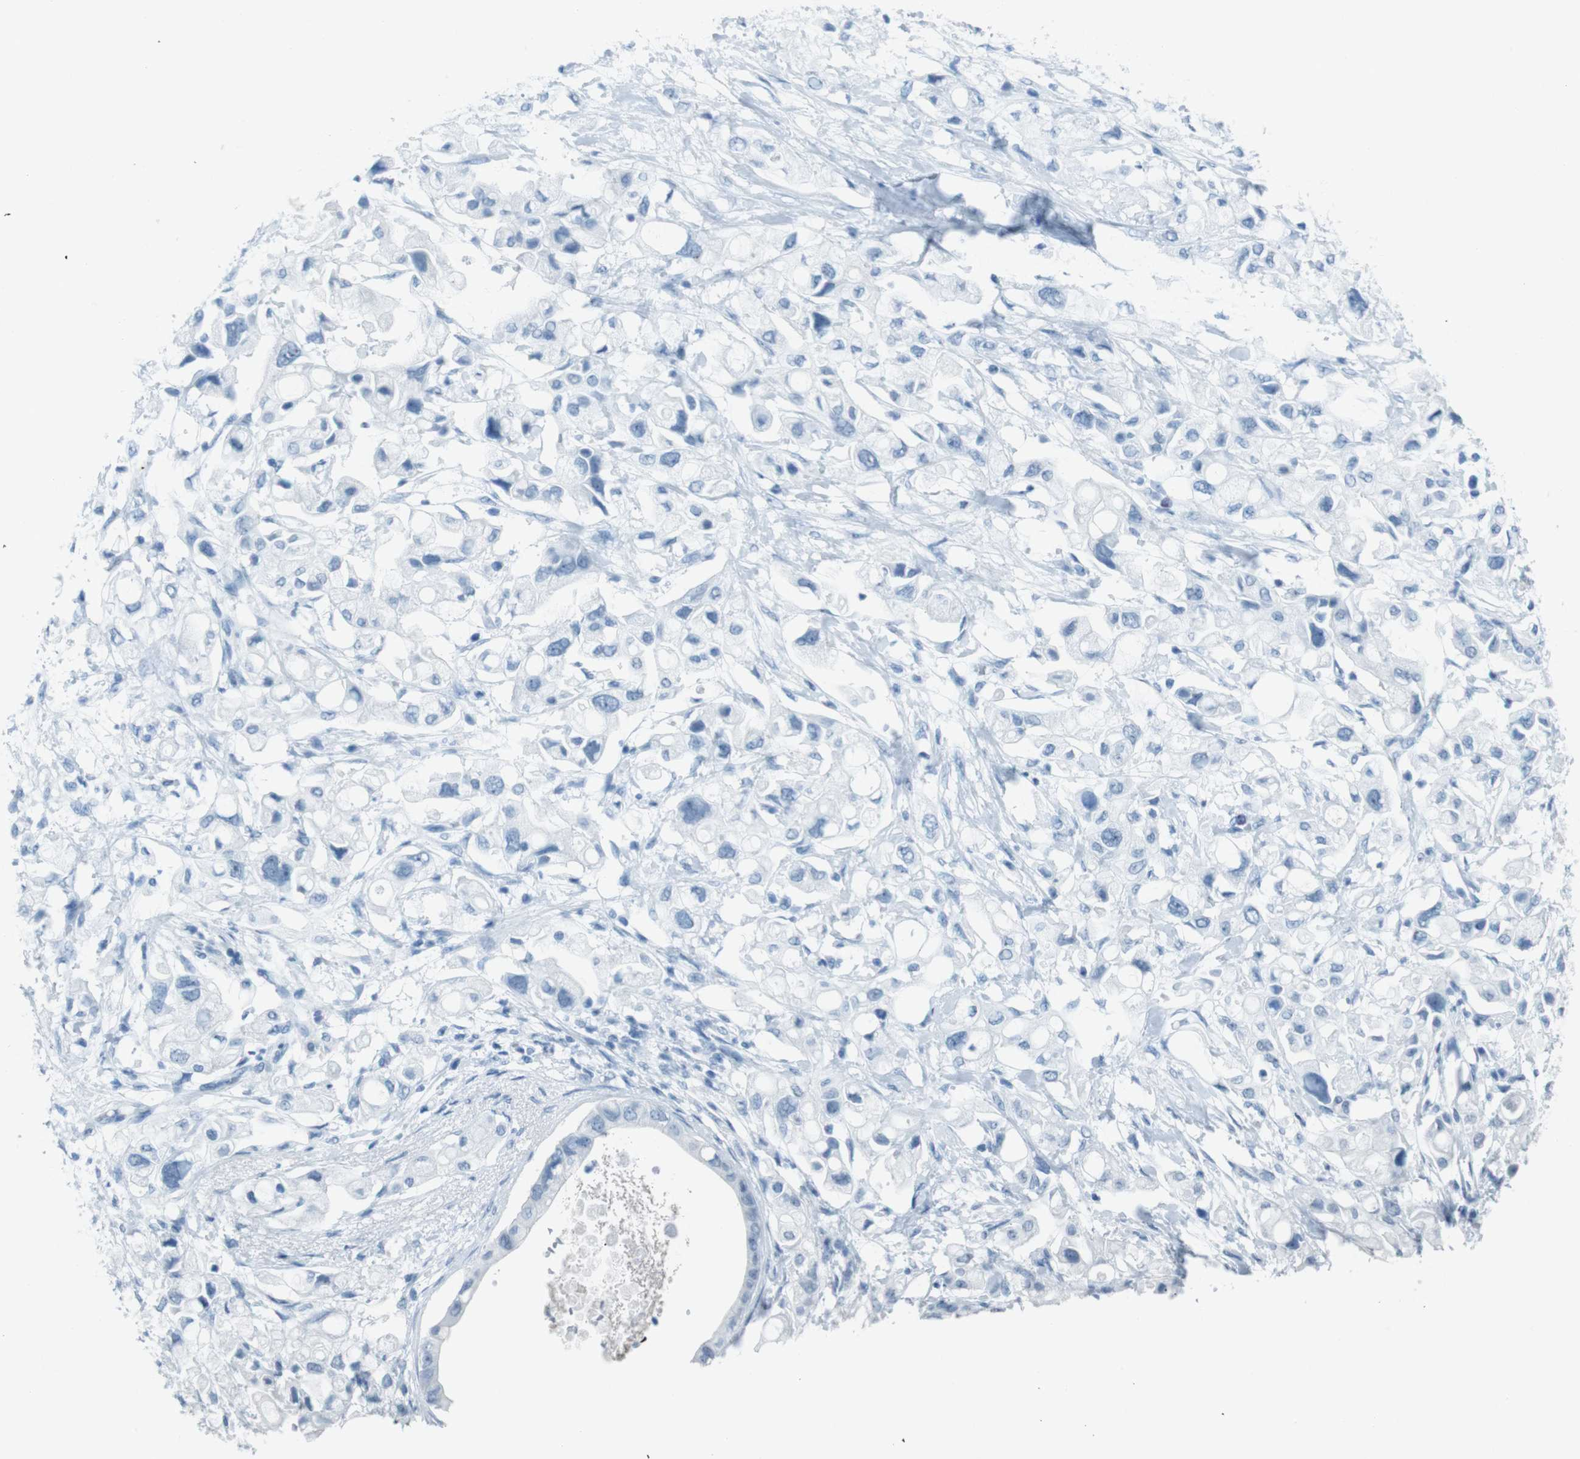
{"staining": {"intensity": "negative", "quantity": "none", "location": "none"}, "tissue": "pancreatic cancer", "cell_type": "Tumor cells", "image_type": "cancer", "snomed": [{"axis": "morphology", "description": "Adenocarcinoma, NOS"}, {"axis": "topography", "description": "Pancreas"}], "caption": "This is a micrograph of immunohistochemistry staining of pancreatic adenocarcinoma, which shows no expression in tumor cells. (Stains: DAB immunohistochemistry with hematoxylin counter stain, Microscopy: brightfield microscopy at high magnification).", "gene": "TMEM207", "patient": {"sex": "female", "age": 56}}